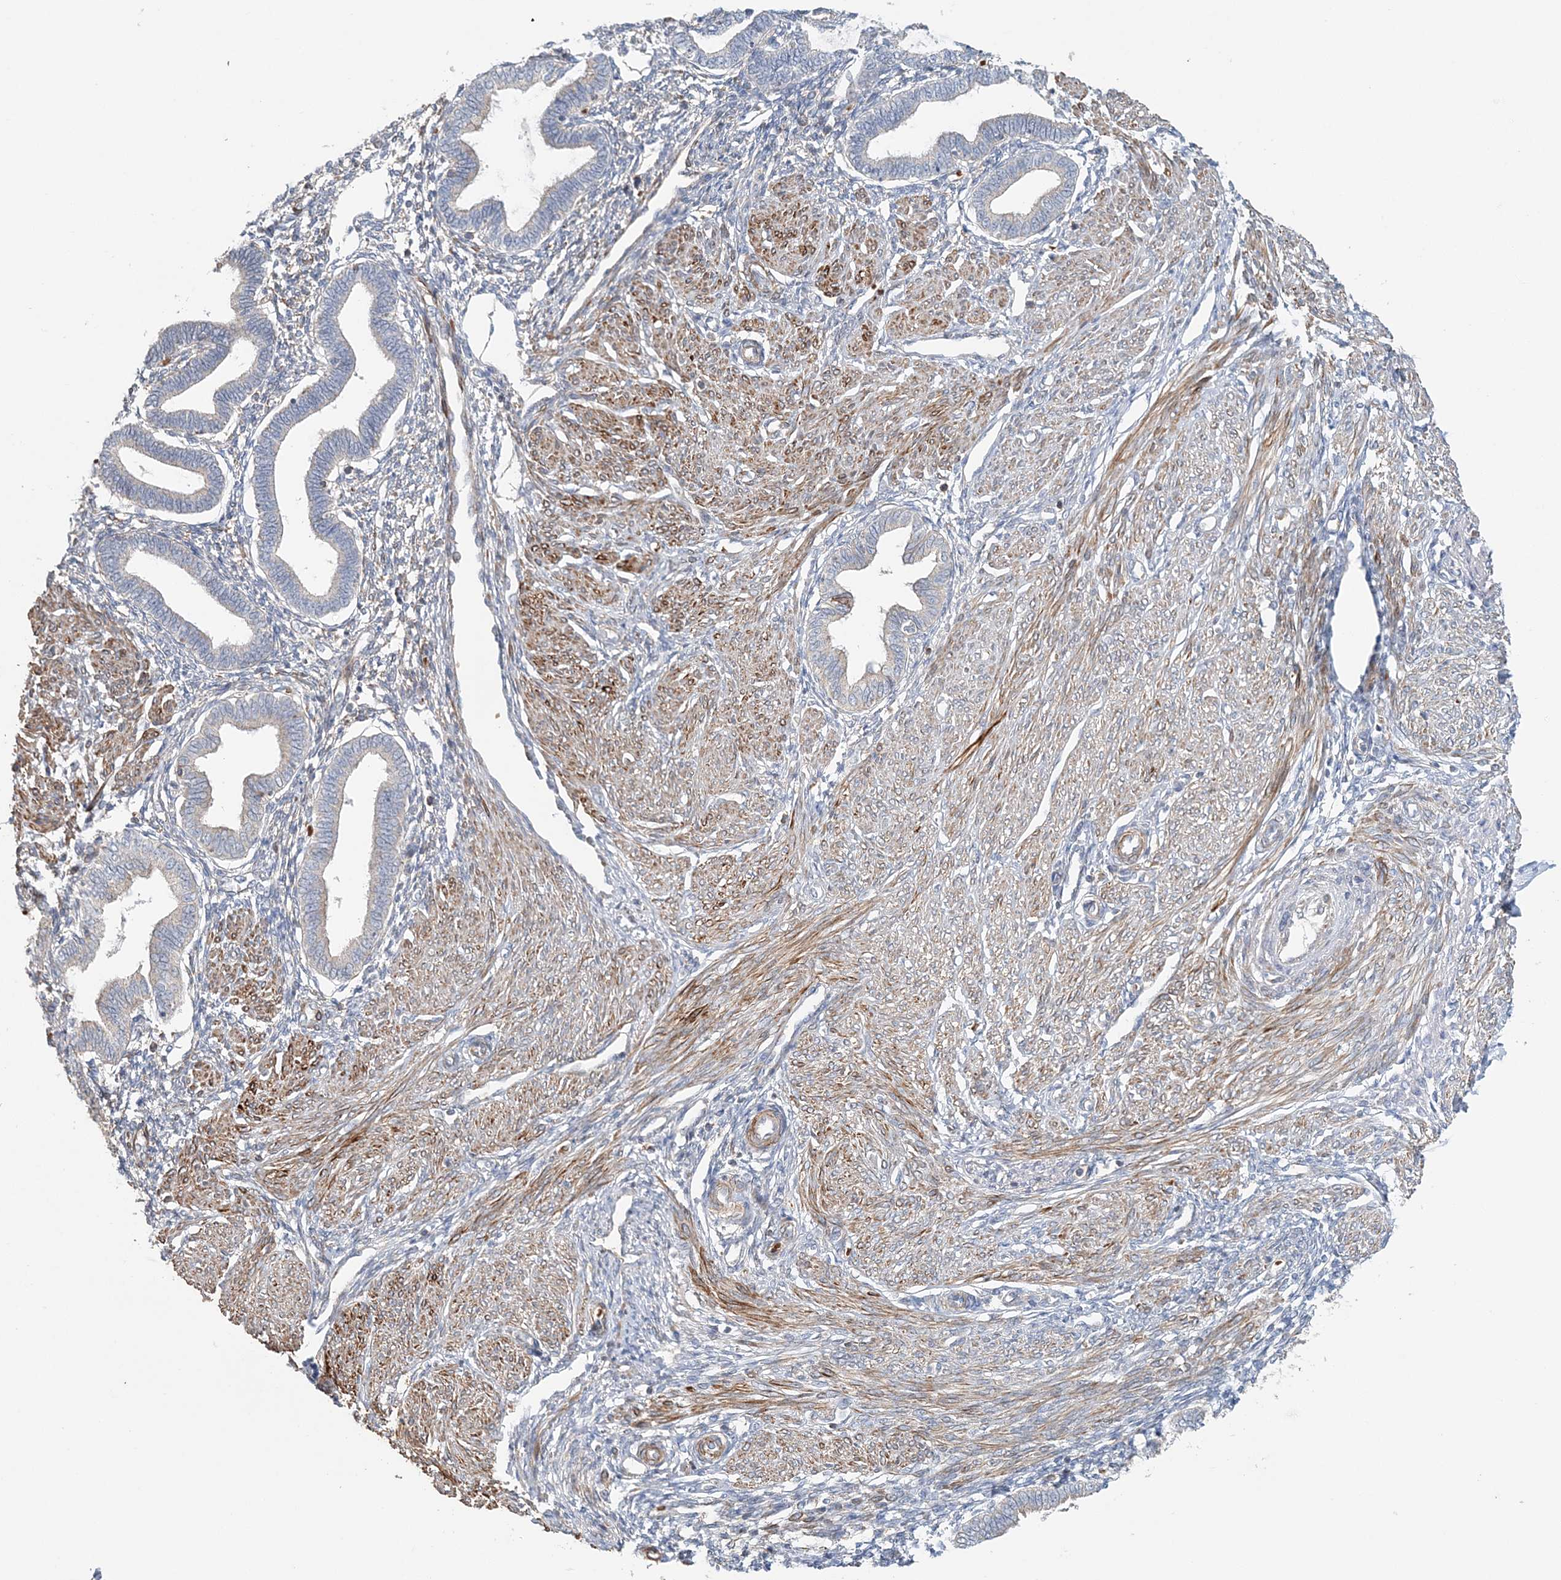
{"staining": {"intensity": "negative", "quantity": "none", "location": "none"}, "tissue": "endometrium", "cell_type": "Cells in endometrial stroma", "image_type": "normal", "snomed": [{"axis": "morphology", "description": "Normal tissue, NOS"}, {"axis": "topography", "description": "Endometrium"}], "caption": "This is a histopathology image of immunohistochemistry (IHC) staining of unremarkable endometrium, which shows no positivity in cells in endometrial stroma. The staining is performed using DAB brown chromogen with nuclei counter-stained in using hematoxylin.", "gene": "TTI1", "patient": {"sex": "female", "age": 53}}